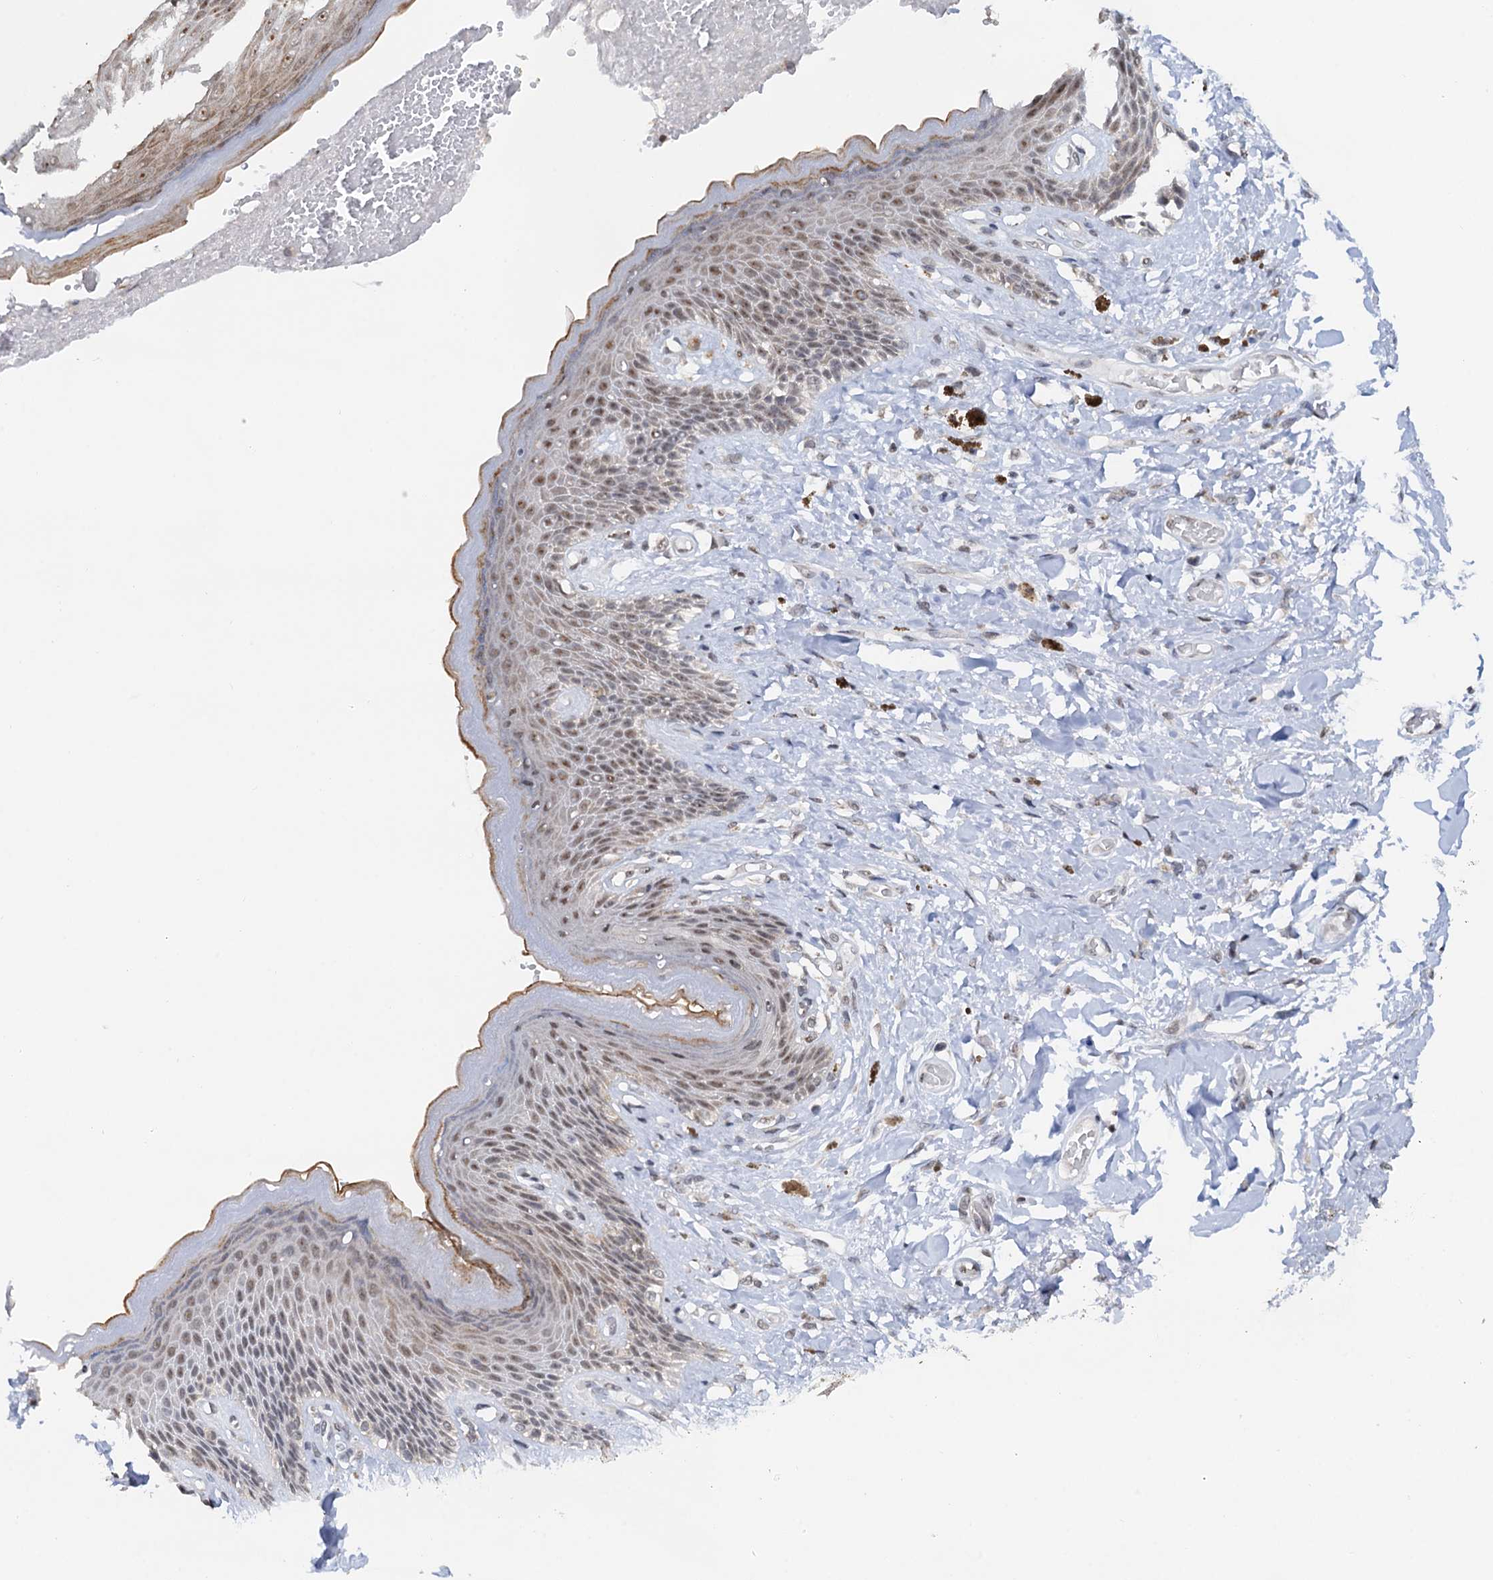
{"staining": {"intensity": "moderate", "quantity": ">75%", "location": "nuclear"}, "tissue": "skin", "cell_type": "Epidermal cells", "image_type": "normal", "snomed": [{"axis": "morphology", "description": "Normal tissue, NOS"}, {"axis": "topography", "description": "Anal"}], "caption": "The immunohistochemical stain shows moderate nuclear positivity in epidermal cells of benign skin.", "gene": "NAT10", "patient": {"sex": "female", "age": 78}}